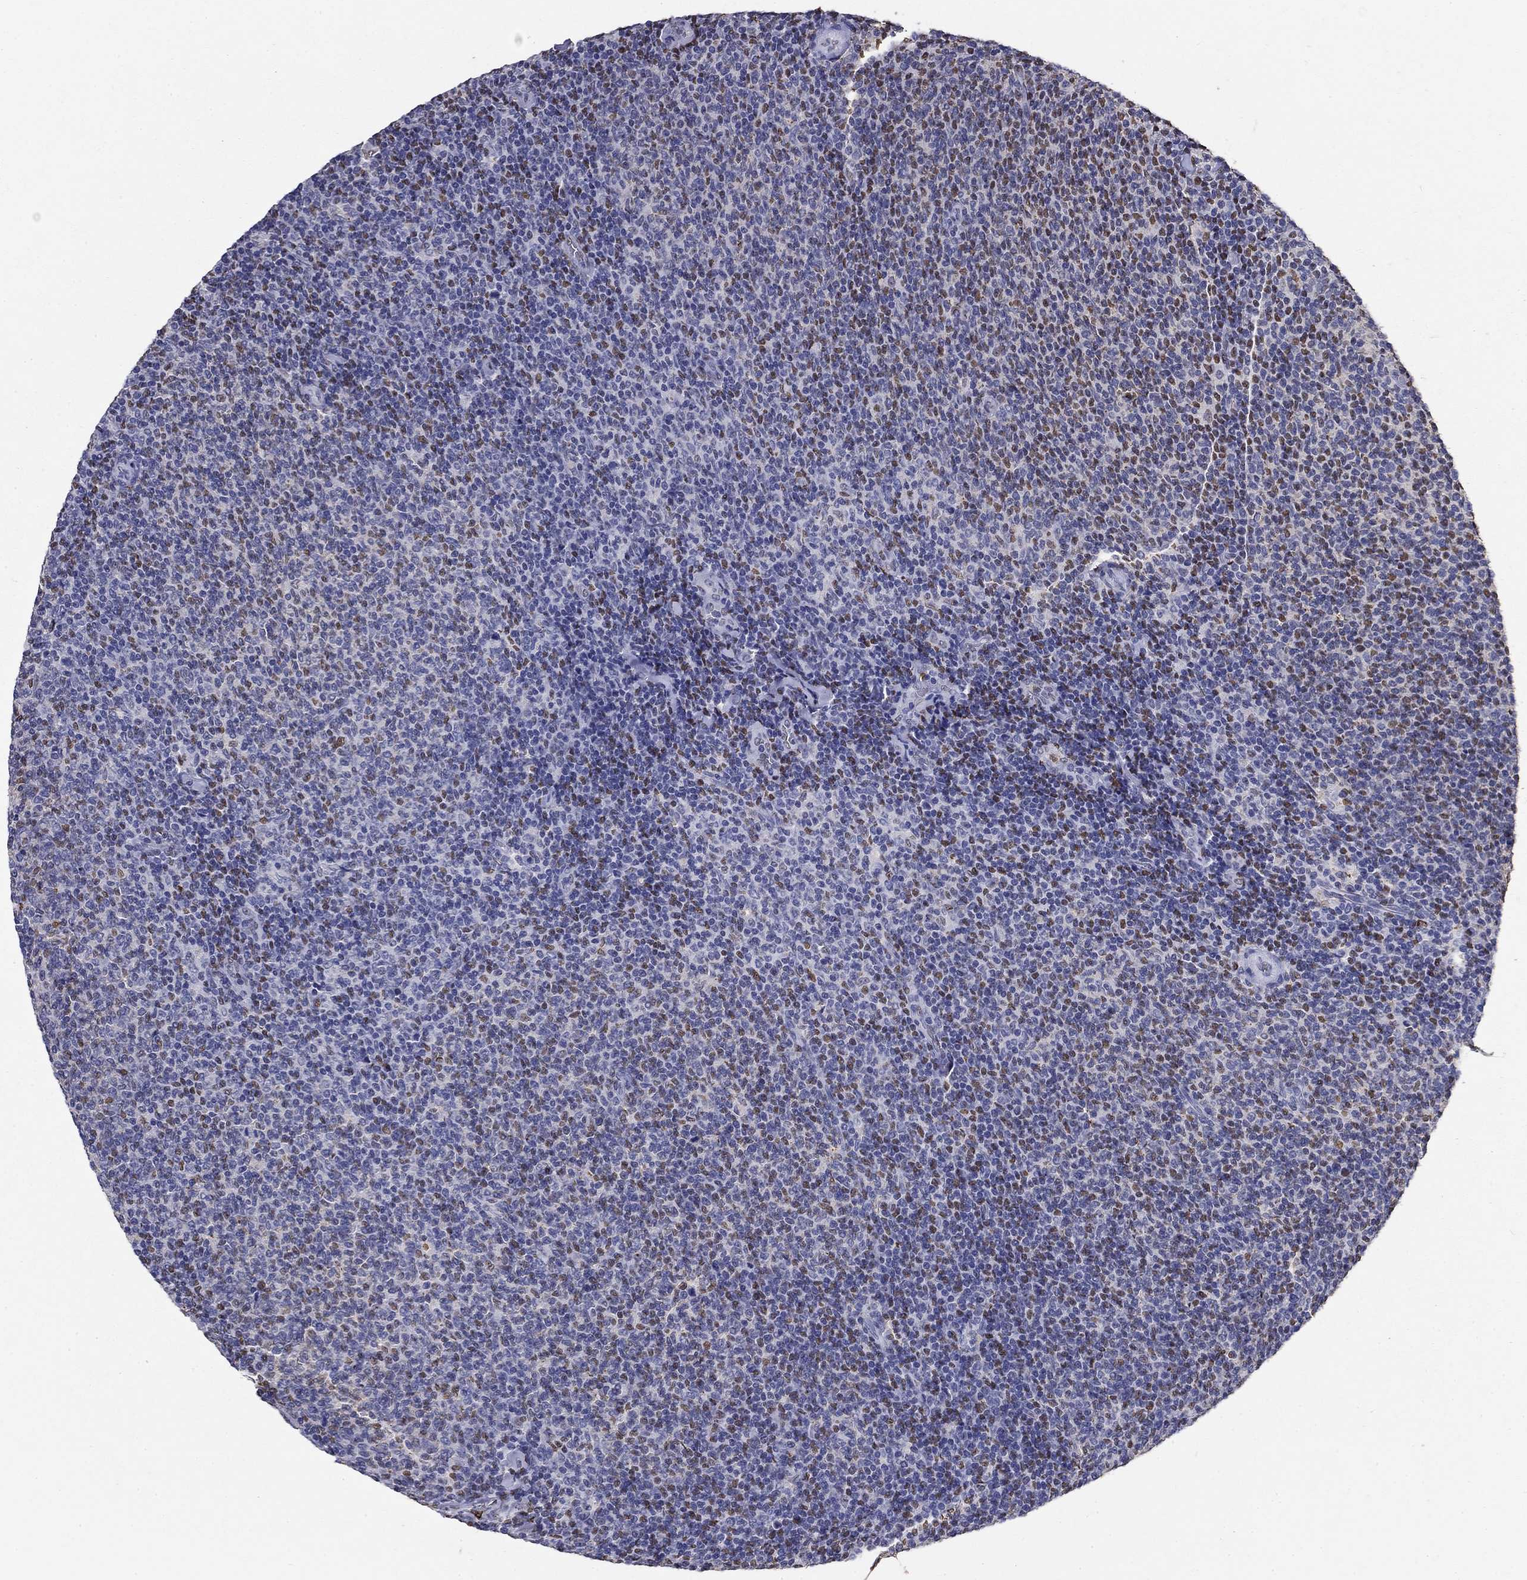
{"staining": {"intensity": "negative", "quantity": "none", "location": "none"}, "tissue": "lymphoma", "cell_type": "Tumor cells", "image_type": "cancer", "snomed": [{"axis": "morphology", "description": "Malignant lymphoma, non-Hodgkin's type, Low grade"}, {"axis": "topography", "description": "Lymph node"}], "caption": "High power microscopy image of an immunohistochemistry (IHC) micrograph of malignant lymphoma, non-Hodgkin's type (low-grade), revealing no significant expression in tumor cells. (DAB immunohistochemistry visualized using brightfield microscopy, high magnification).", "gene": "IGSF8", "patient": {"sex": "male", "age": 52}}